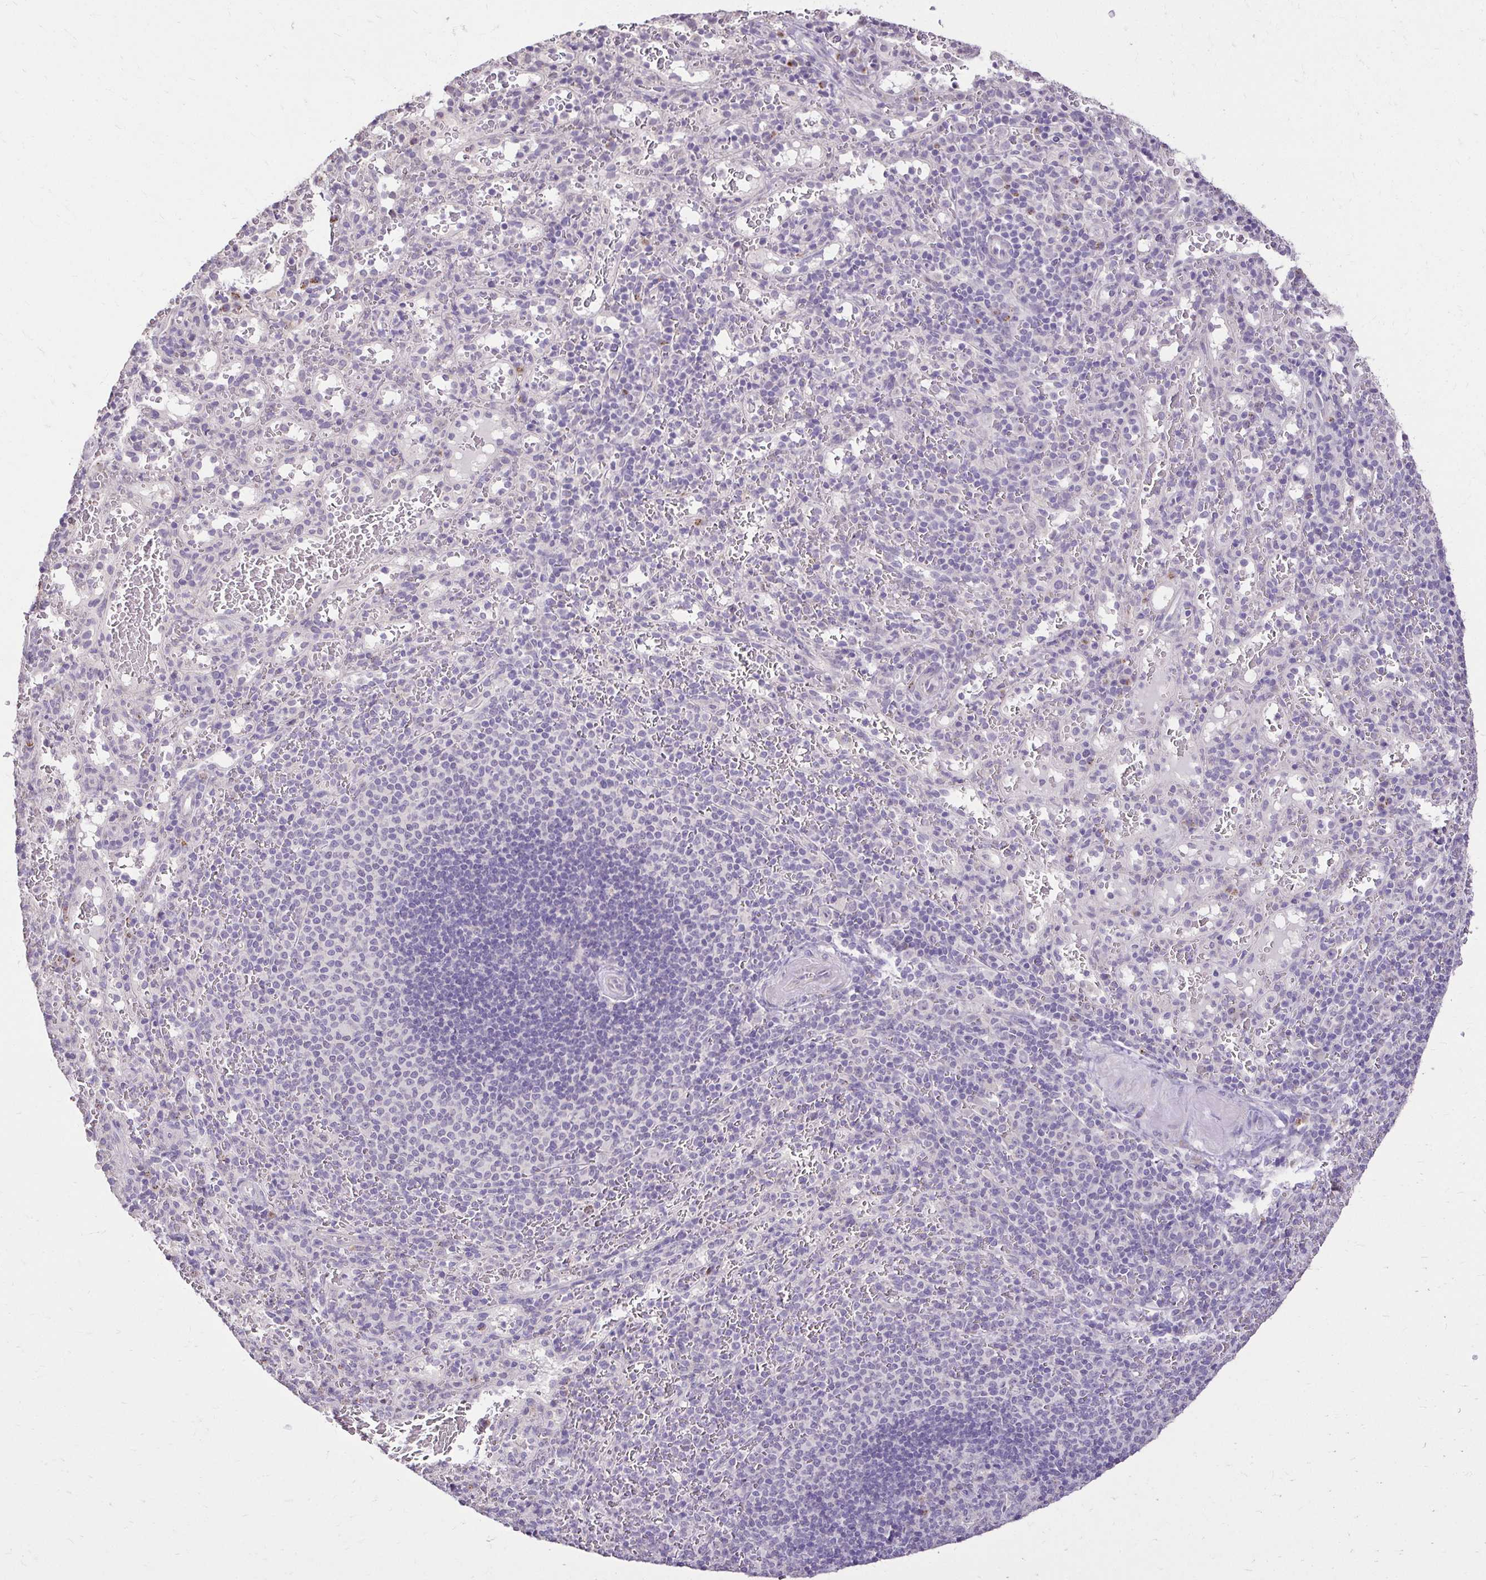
{"staining": {"intensity": "negative", "quantity": "none", "location": "none"}, "tissue": "spleen", "cell_type": "Cells in red pulp", "image_type": "normal", "snomed": [{"axis": "morphology", "description": "Normal tissue, NOS"}, {"axis": "topography", "description": "Spleen"}], "caption": "The IHC micrograph has no significant expression in cells in red pulp of spleen.", "gene": "KIAA1210", "patient": {"sex": "male", "age": 57}}